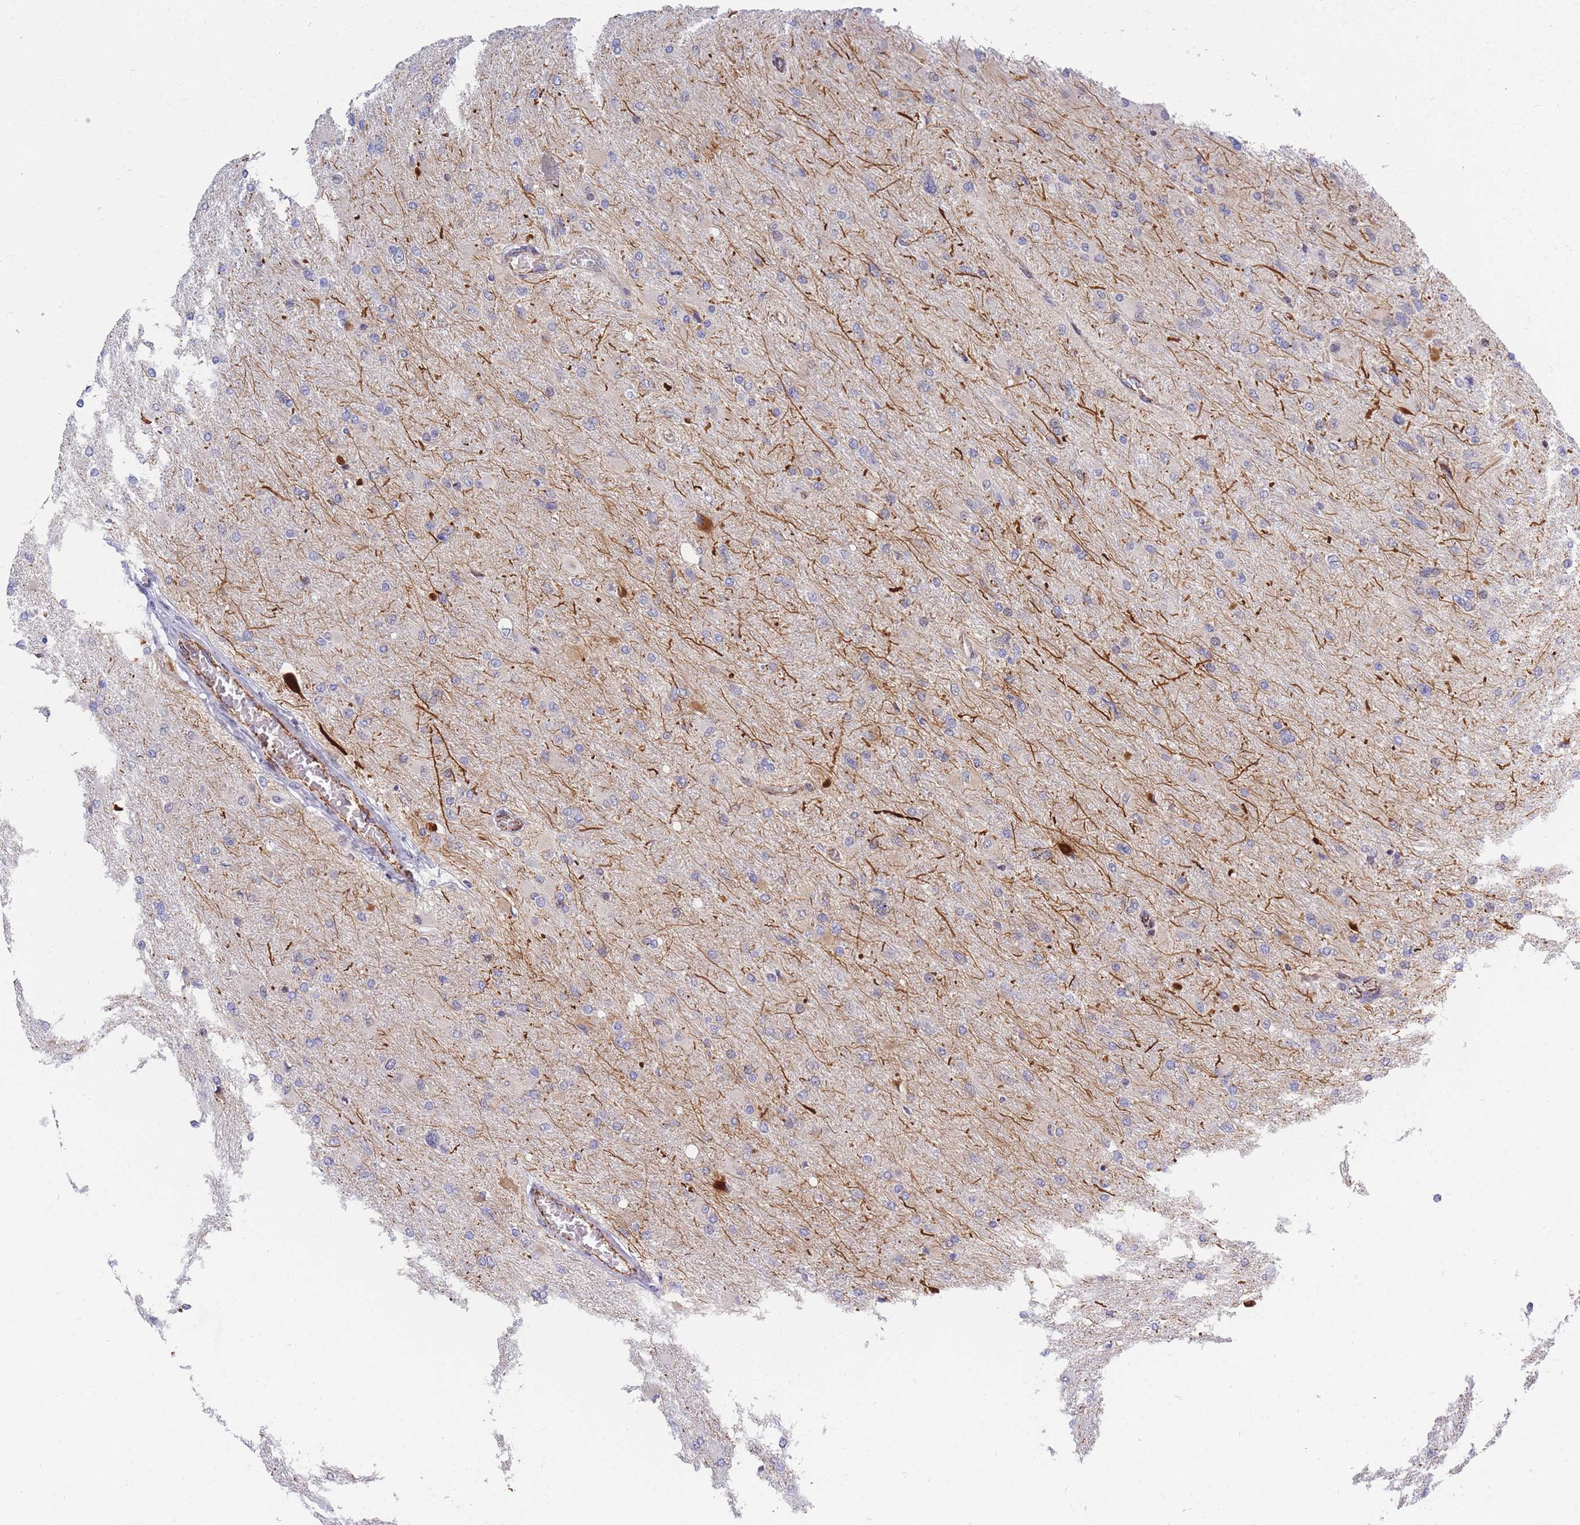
{"staining": {"intensity": "weak", "quantity": "<25%", "location": "cytoplasmic/membranous"}, "tissue": "glioma", "cell_type": "Tumor cells", "image_type": "cancer", "snomed": [{"axis": "morphology", "description": "Glioma, malignant, High grade"}, {"axis": "topography", "description": "Cerebral cortex"}], "caption": "Tumor cells are negative for protein expression in human malignant high-grade glioma.", "gene": "MOB4", "patient": {"sex": "female", "age": 36}}